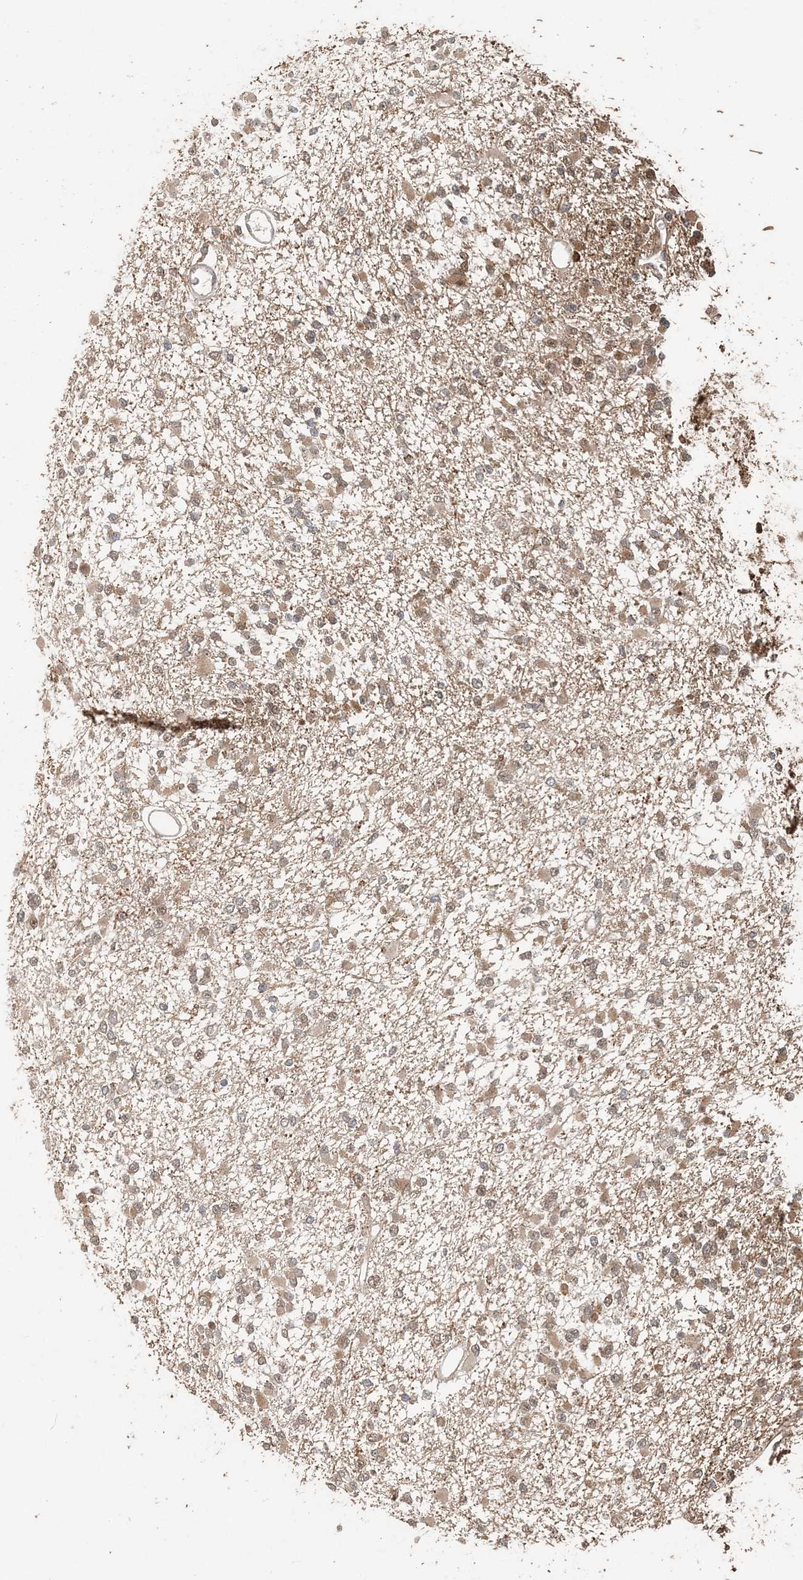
{"staining": {"intensity": "weak", "quantity": ">75%", "location": "cytoplasmic/membranous,nuclear"}, "tissue": "glioma", "cell_type": "Tumor cells", "image_type": "cancer", "snomed": [{"axis": "morphology", "description": "Glioma, malignant, Low grade"}, {"axis": "topography", "description": "Brain"}], "caption": "Protein analysis of glioma tissue demonstrates weak cytoplasmic/membranous and nuclear expression in approximately >75% of tumor cells.", "gene": "ATP13A2", "patient": {"sex": "female", "age": 22}}